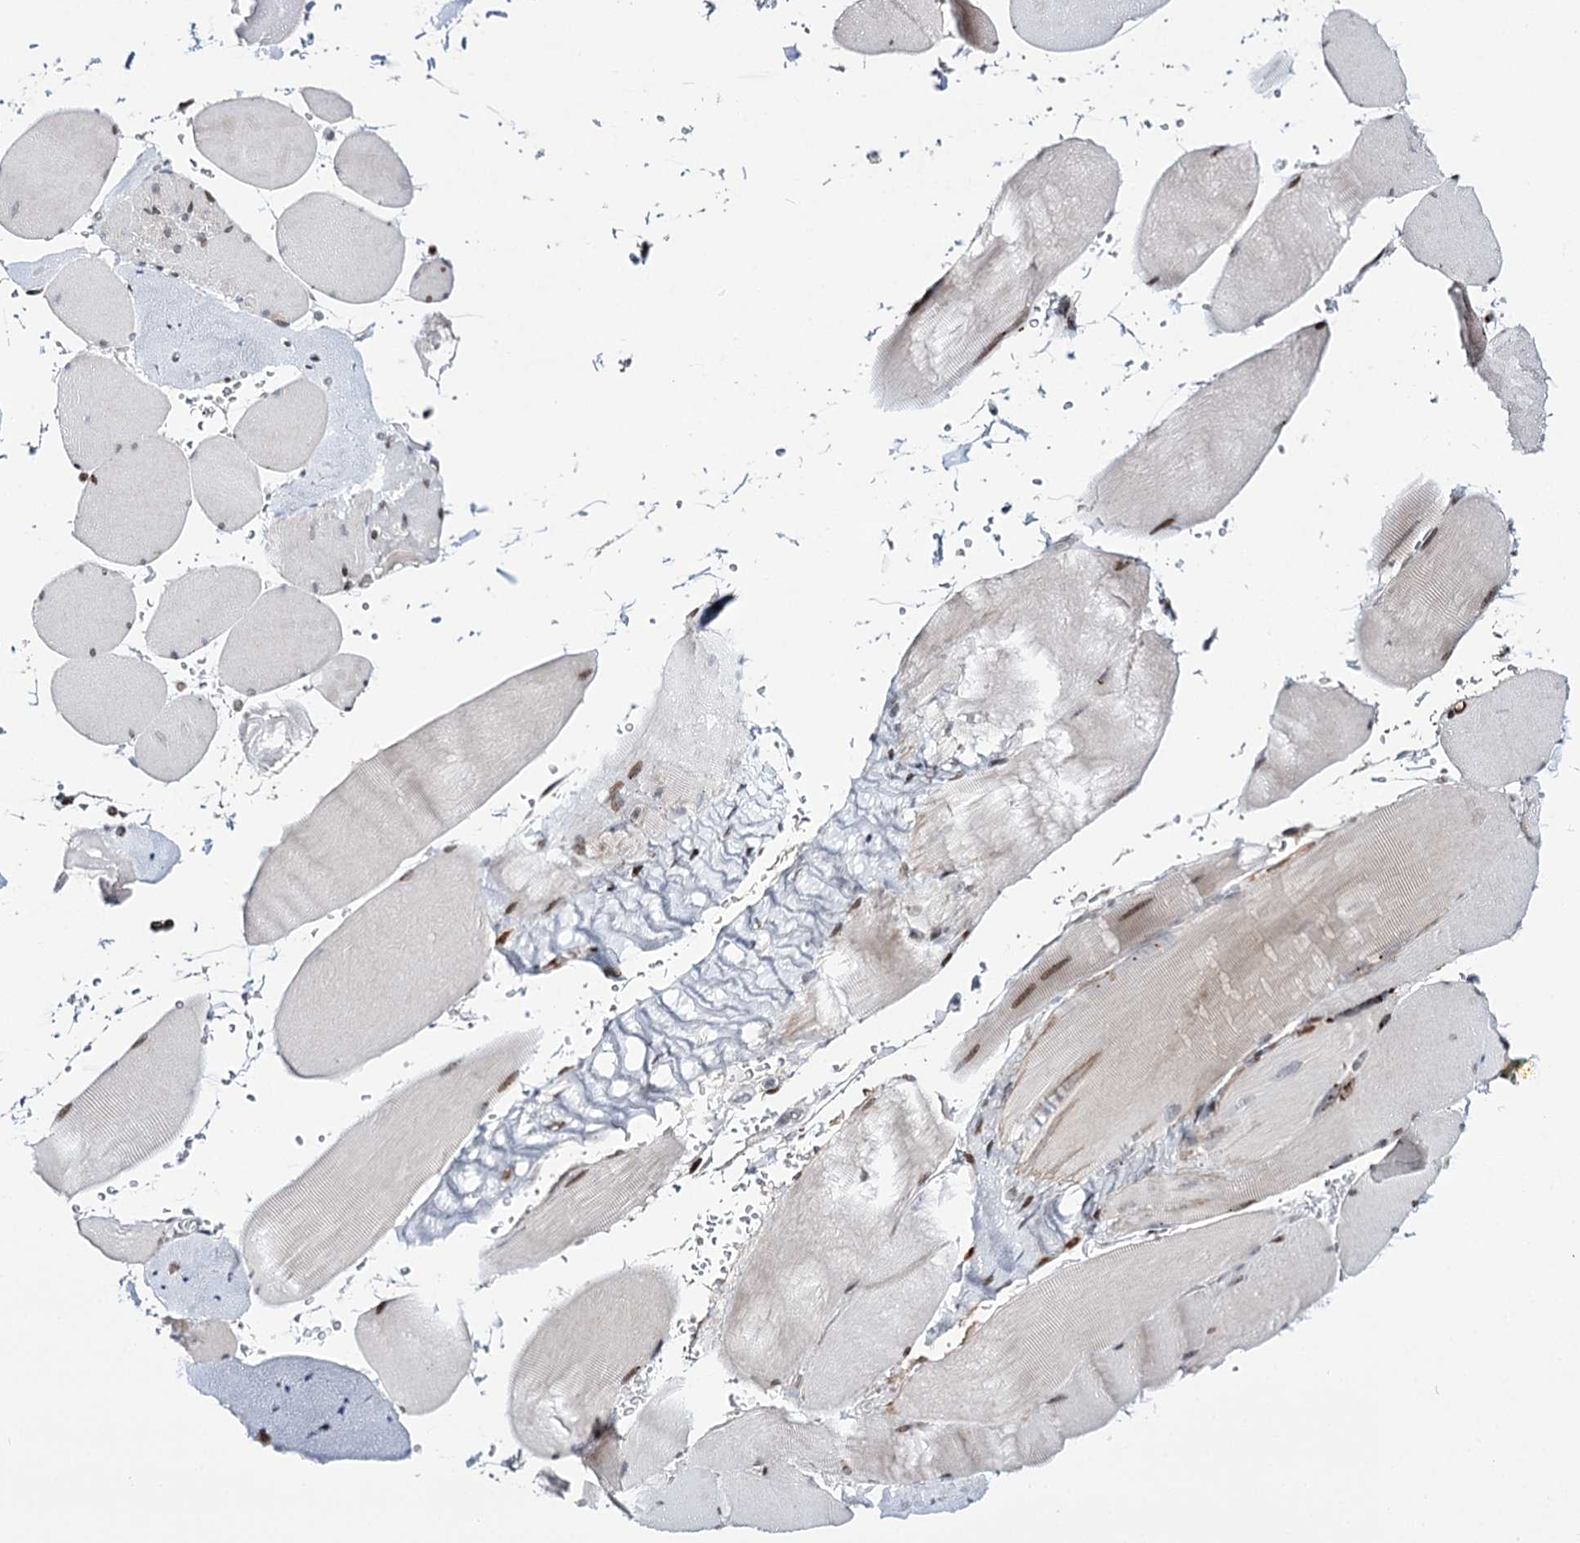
{"staining": {"intensity": "moderate", "quantity": "25%-75%", "location": "nuclear"}, "tissue": "skeletal muscle", "cell_type": "Myocytes", "image_type": "normal", "snomed": [{"axis": "morphology", "description": "Normal tissue, NOS"}, {"axis": "topography", "description": "Skeletal muscle"}, {"axis": "topography", "description": "Head-Neck"}], "caption": "Protein positivity by immunohistochemistry (IHC) displays moderate nuclear positivity in about 25%-75% of myocytes in unremarkable skeletal muscle. Nuclei are stained in blue.", "gene": "ITFG2", "patient": {"sex": "male", "age": 66}}